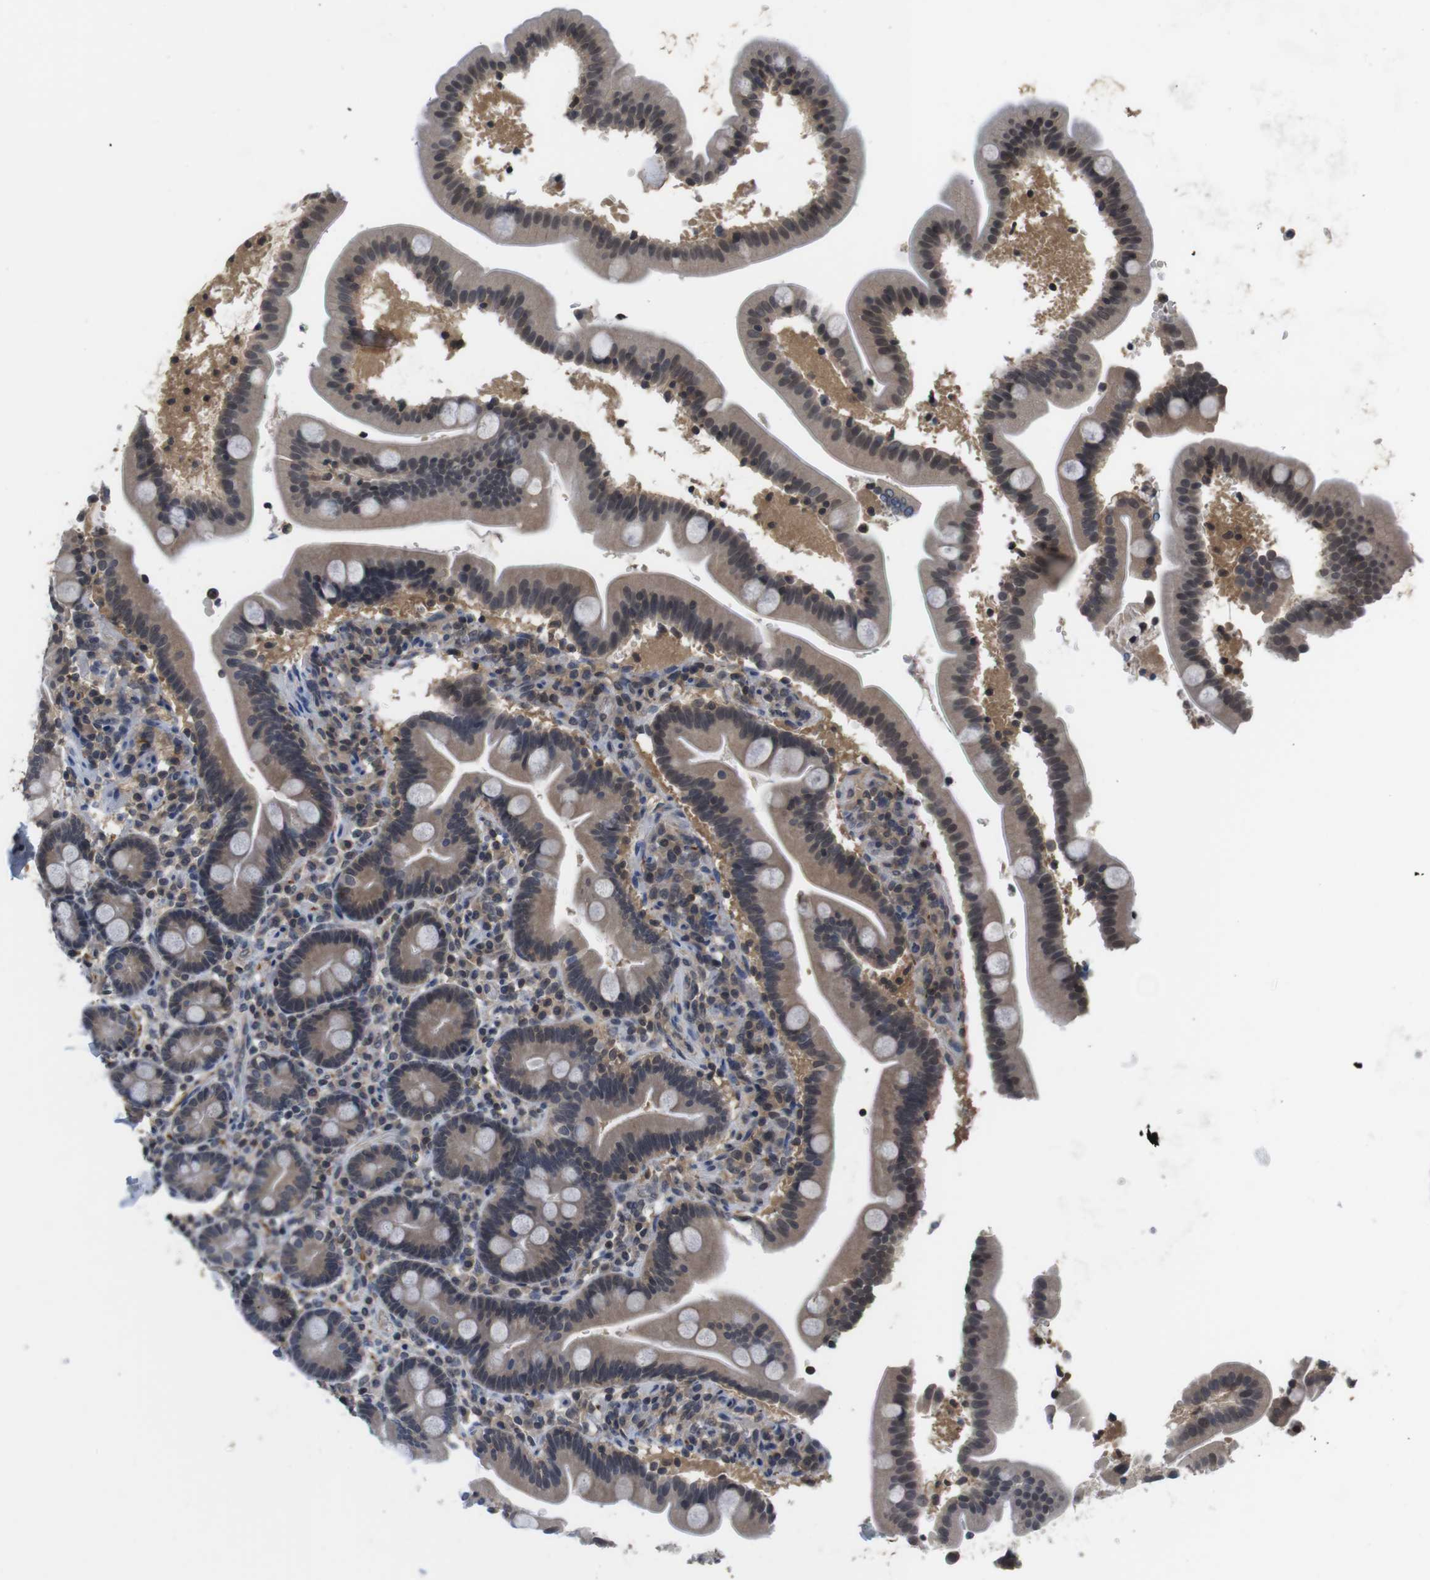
{"staining": {"intensity": "moderate", "quantity": ">75%", "location": "cytoplasmic/membranous"}, "tissue": "duodenum", "cell_type": "Glandular cells", "image_type": "normal", "snomed": [{"axis": "morphology", "description": "Normal tissue, NOS"}, {"axis": "topography", "description": "Duodenum"}], "caption": "Protein expression analysis of normal human duodenum reveals moderate cytoplasmic/membranous staining in about >75% of glandular cells.", "gene": "FADD", "patient": {"sex": "male", "age": 54}}